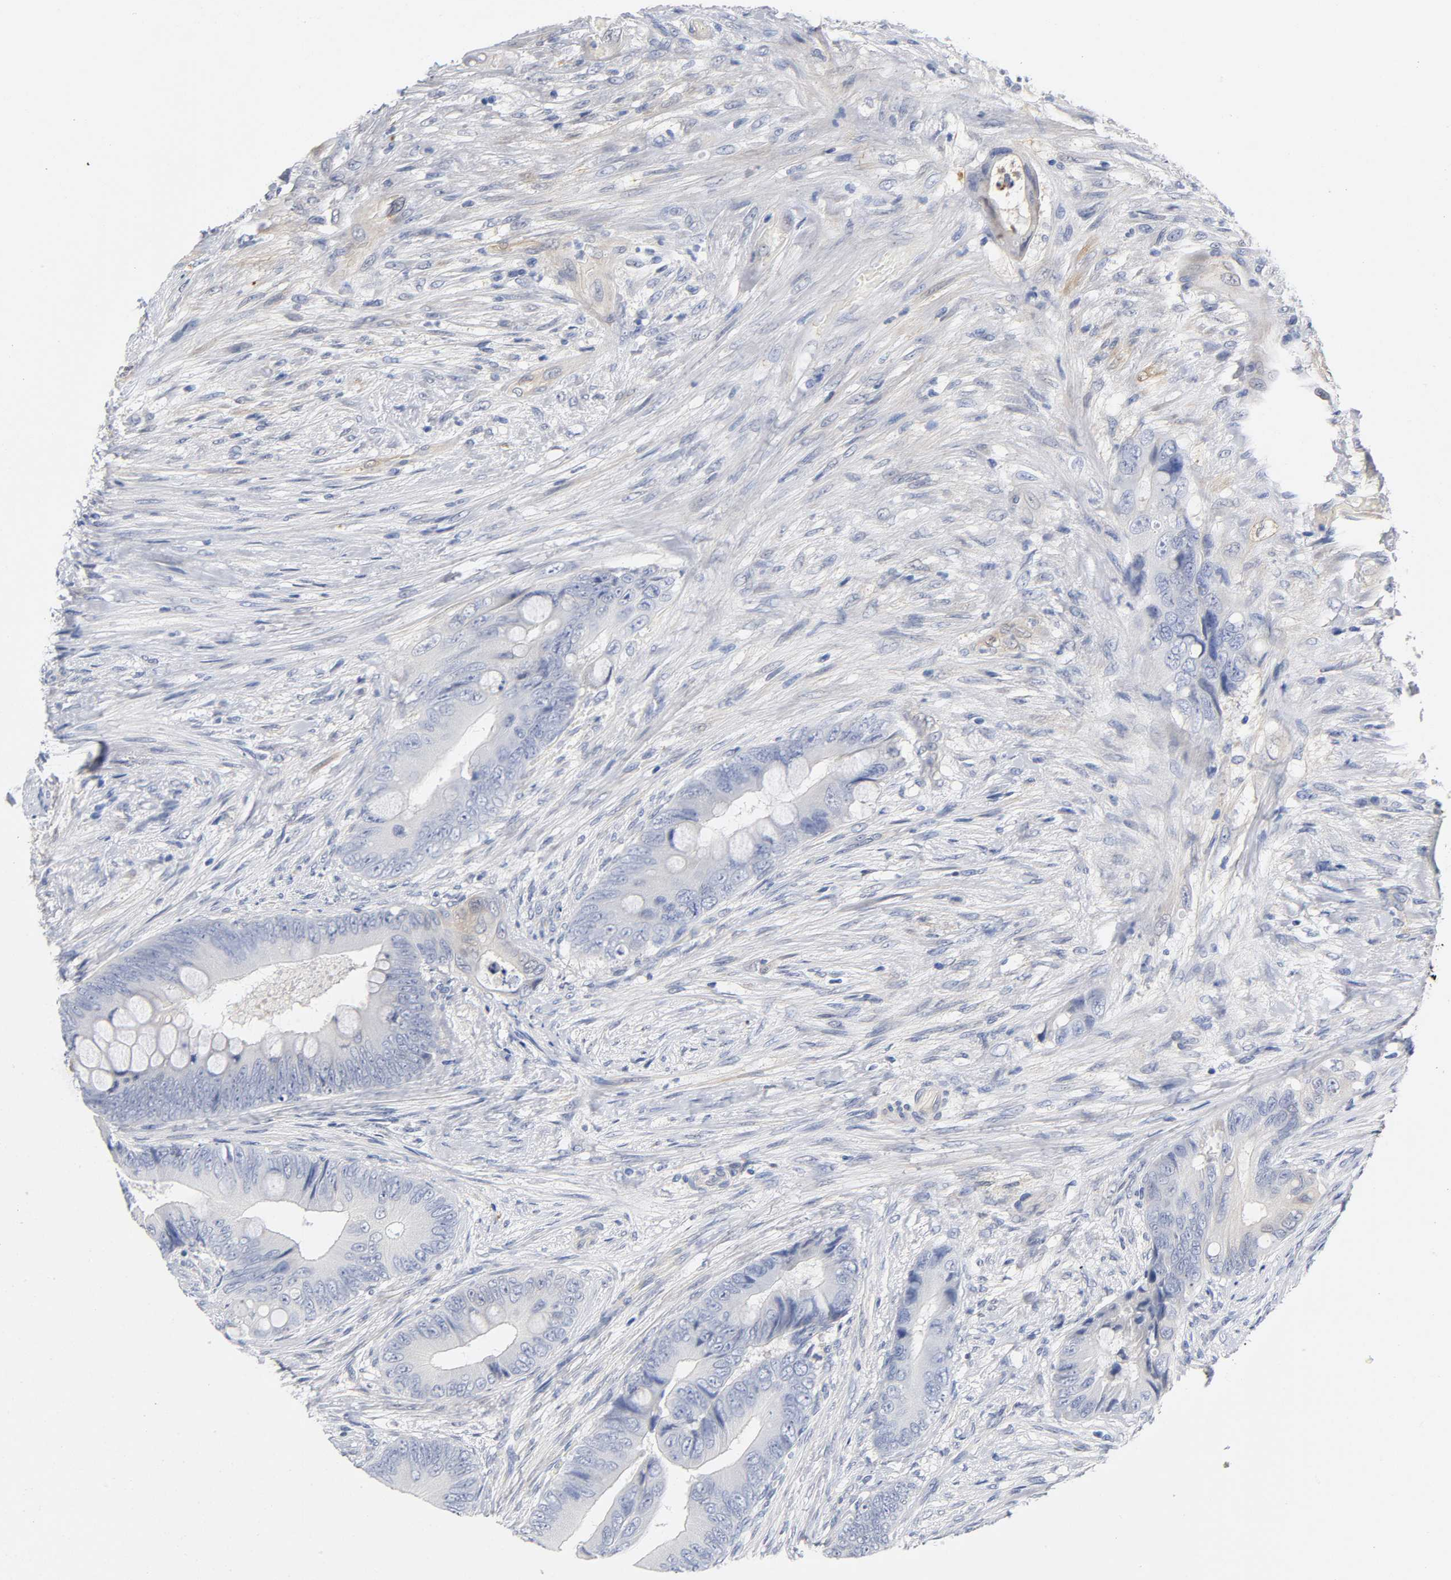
{"staining": {"intensity": "weak", "quantity": "<25%", "location": "cytoplasmic/membranous"}, "tissue": "colorectal cancer", "cell_type": "Tumor cells", "image_type": "cancer", "snomed": [{"axis": "morphology", "description": "Adenocarcinoma, NOS"}, {"axis": "topography", "description": "Rectum"}], "caption": "An immunohistochemistry photomicrograph of adenocarcinoma (colorectal) is shown. There is no staining in tumor cells of adenocarcinoma (colorectal).", "gene": "TNC", "patient": {"sex": "female", "age": 77}}